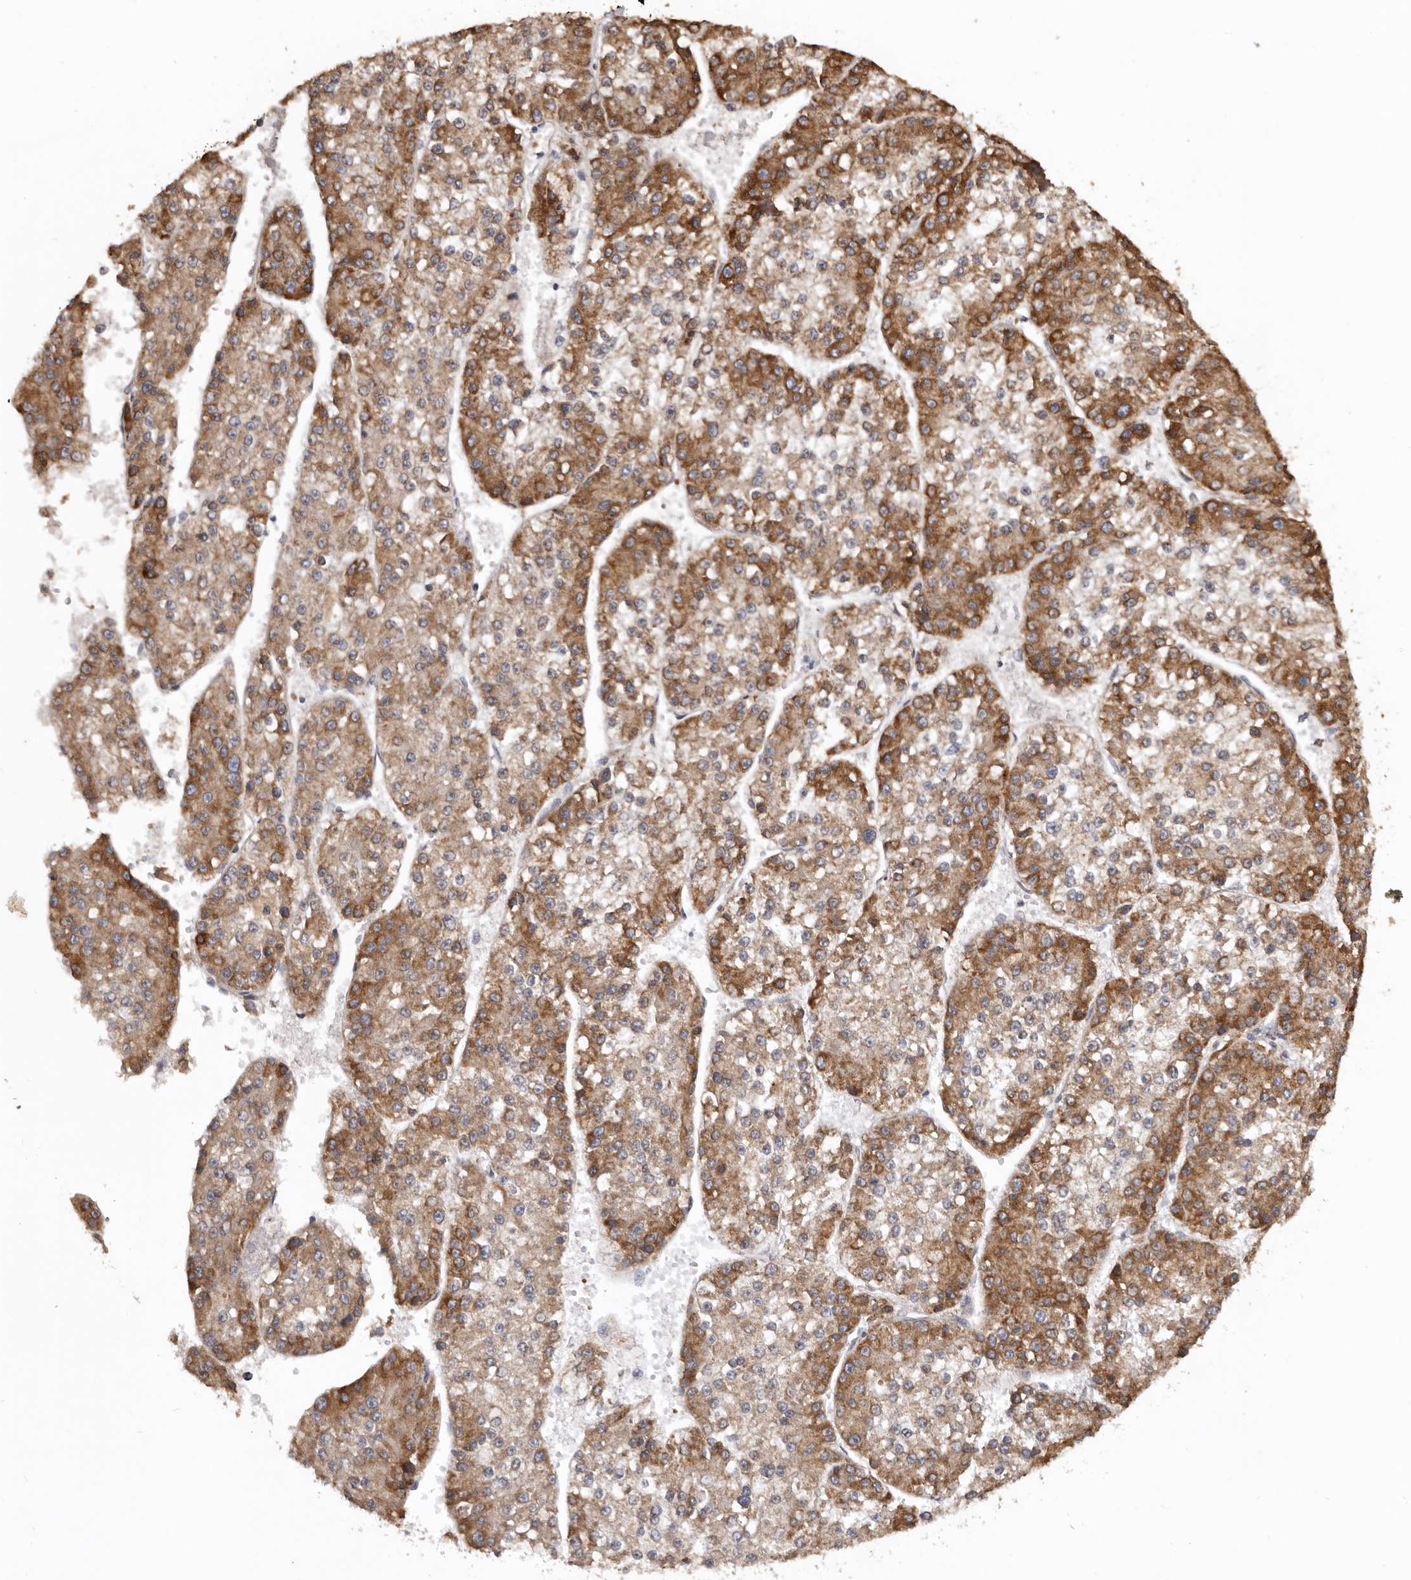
{"staining": {"intensity": "moderate", "quantity": ">75%", "location": "cytoplasmic/membranous"}, "tissue": "liver cancer", "cell_type": "Tumor cells", "image_type": "cancer", "snomed": [{"axis": "morphology", "description": "Carcinoma, Hepatocellular, NOS"}, {"axis": "topography", "description": "Liver"}], "caption": "An image showing moderate cytoplasmic/membranous expression in approximately >75% of tumor cells in liver cancer (hepatocellular carcinoma), as visualized by brown immunohistochemical staining.", "gene": "INKA2", "patient": {"sex": "female", "age": 73}}